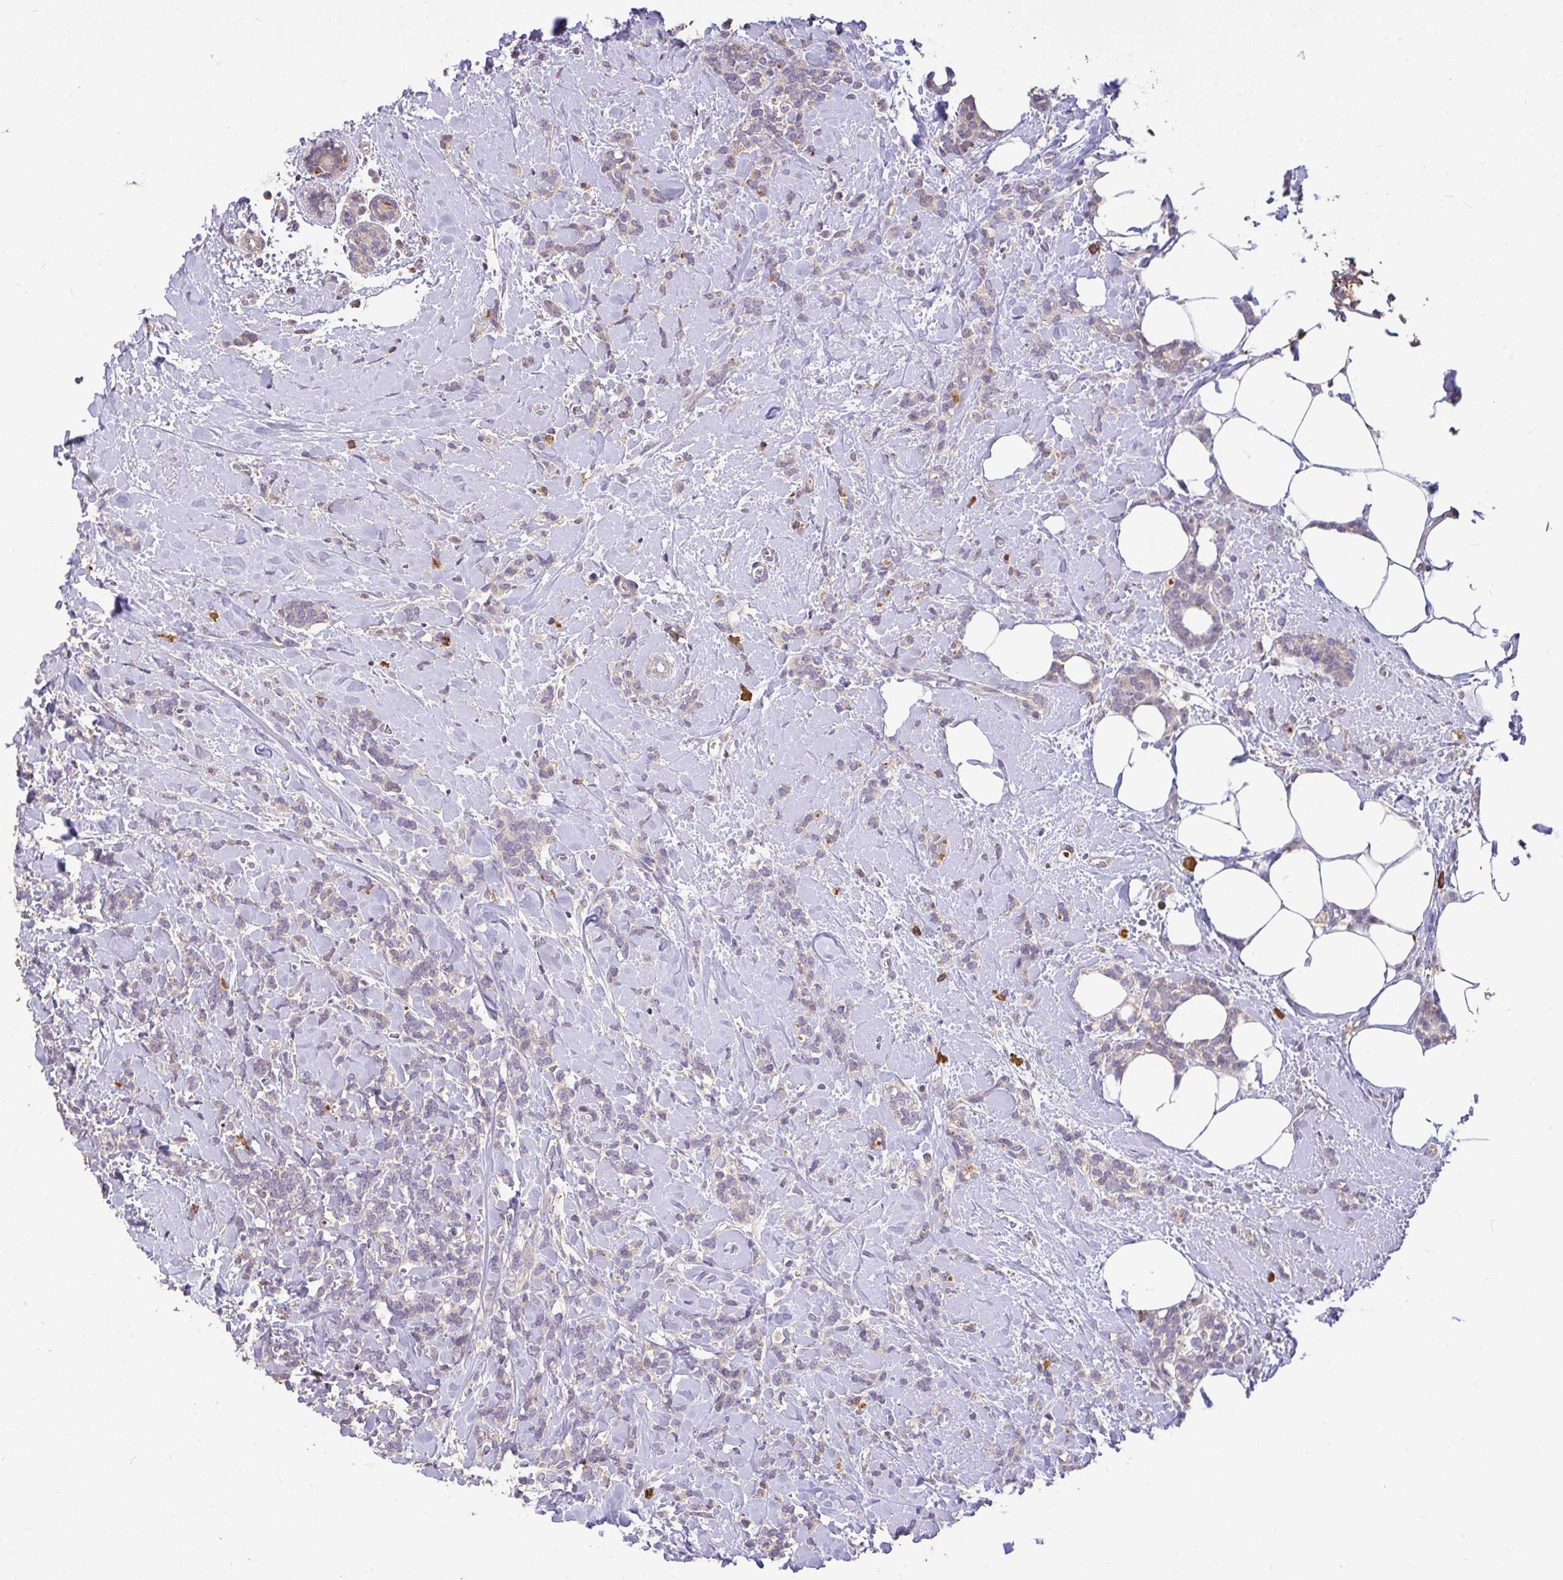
{"staining": {"intensity": "negative", "quantity": "none", "location": "none"}, "tissue": "breast cancer", "cell_type": "Tumor cells", "image_type": "cancer", "snomed": [{"axis": "morphology", "description": "Lobular carcinoma"}, {"axis": "topography", "description": "Breast"}], "caption": "Breast lobular carcinoma was stained to show a protein in brown. There is no significant expression in tumor cells. (DAB immunohistochemistry, high magnification).", "gene": "FCER1A", "patient": {"sex": "female", "age": 59}}